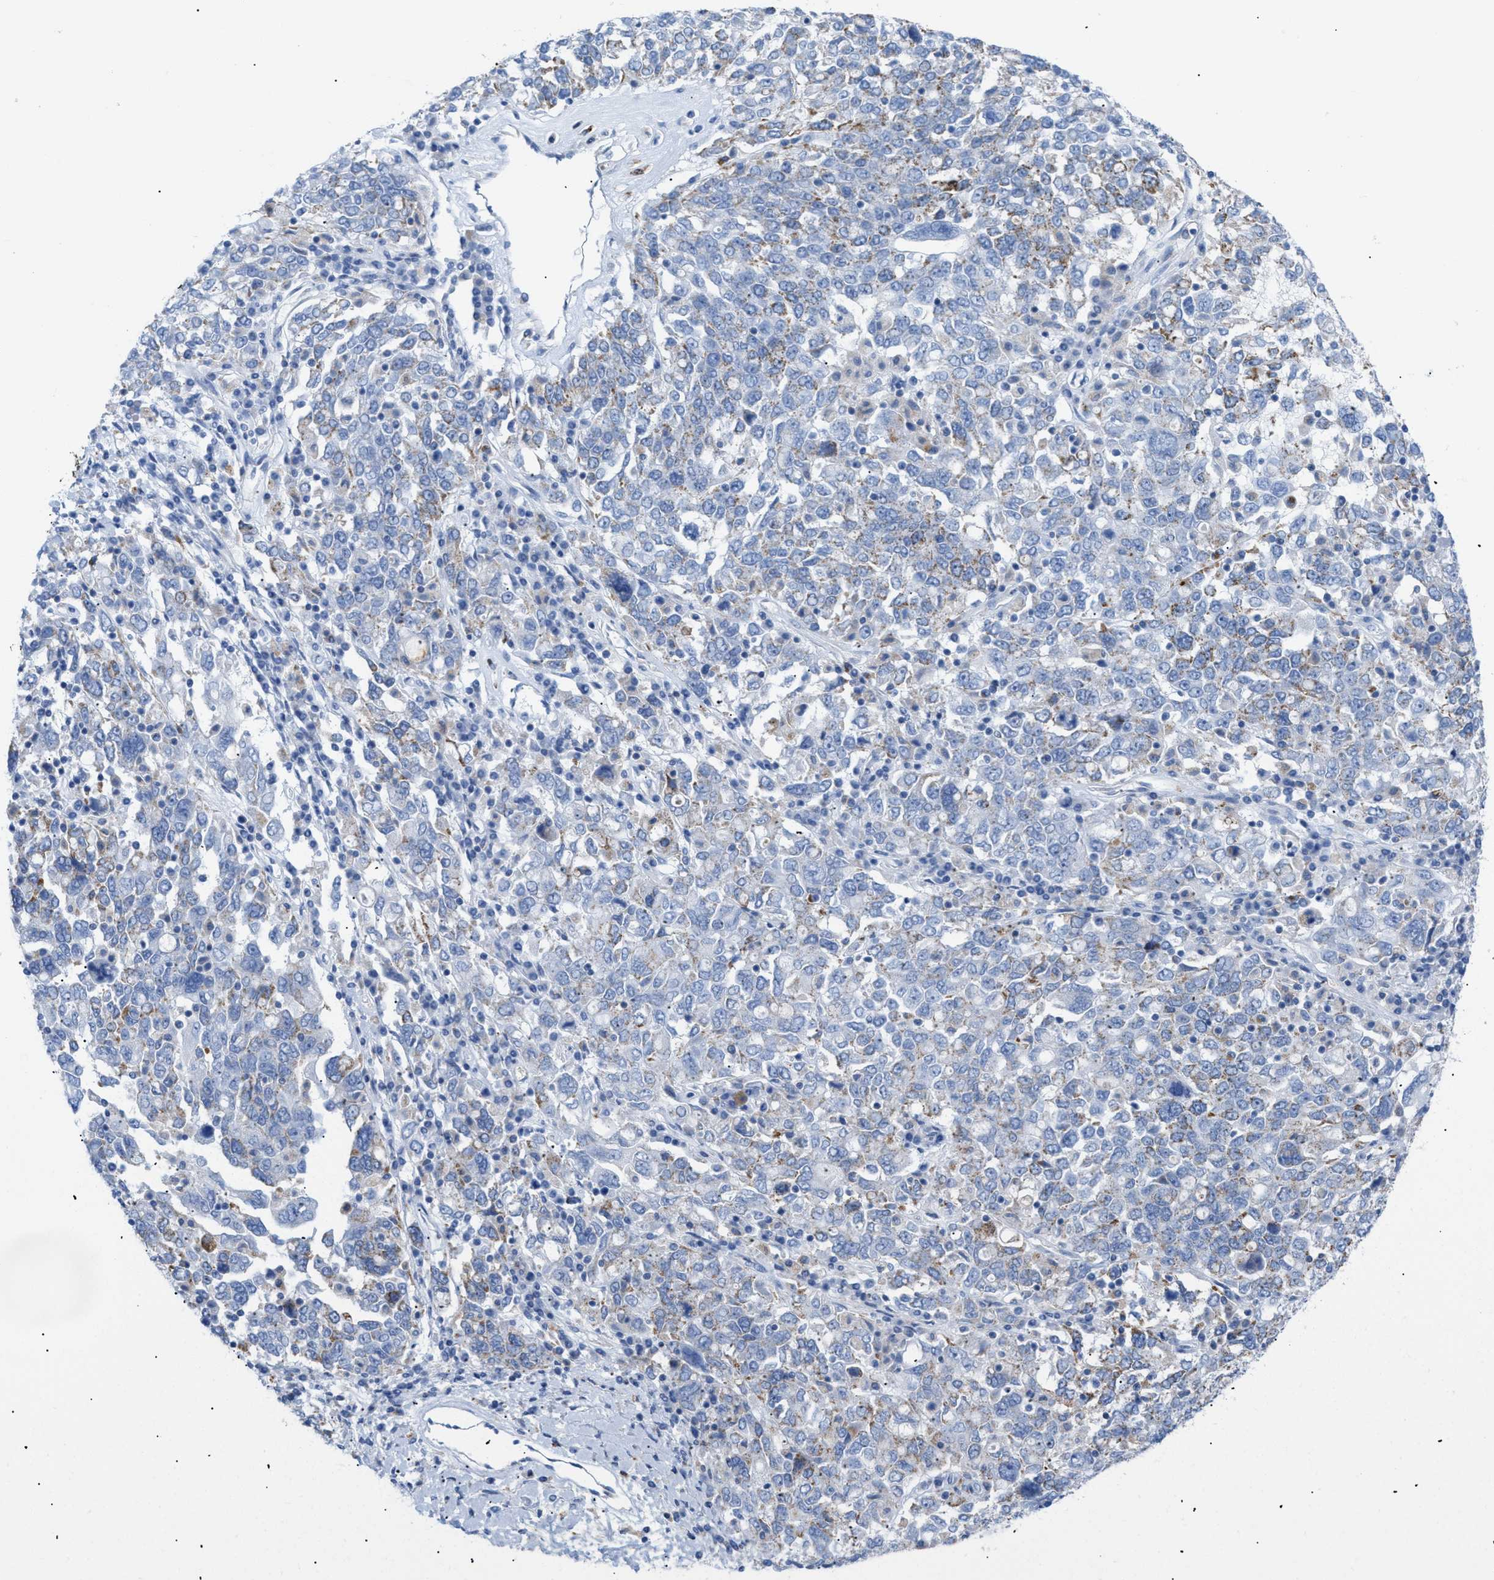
{"staining": {"intensity": "moderate", "quantity": "<25%", "location": "cytoplasmic/membranous"}, "tissue": "ovarian cancer", "cell_type": "Tumor cells", "image_type": "cancer", "snomed": [{"axis": "morphology", "description": "Carcinoma, endometroid"}, {"axis": "topography", "description": "Ovary"}], "caption": "DAB immunohistochemical staining of human ovarian cancer (endometroid carcinoma) shows moderate cytoplasmic/membranous protein staining in approximately <25% of tumor cells.", "gene": "DRAM2", "patient": {"sex": "female", "age": 62}}